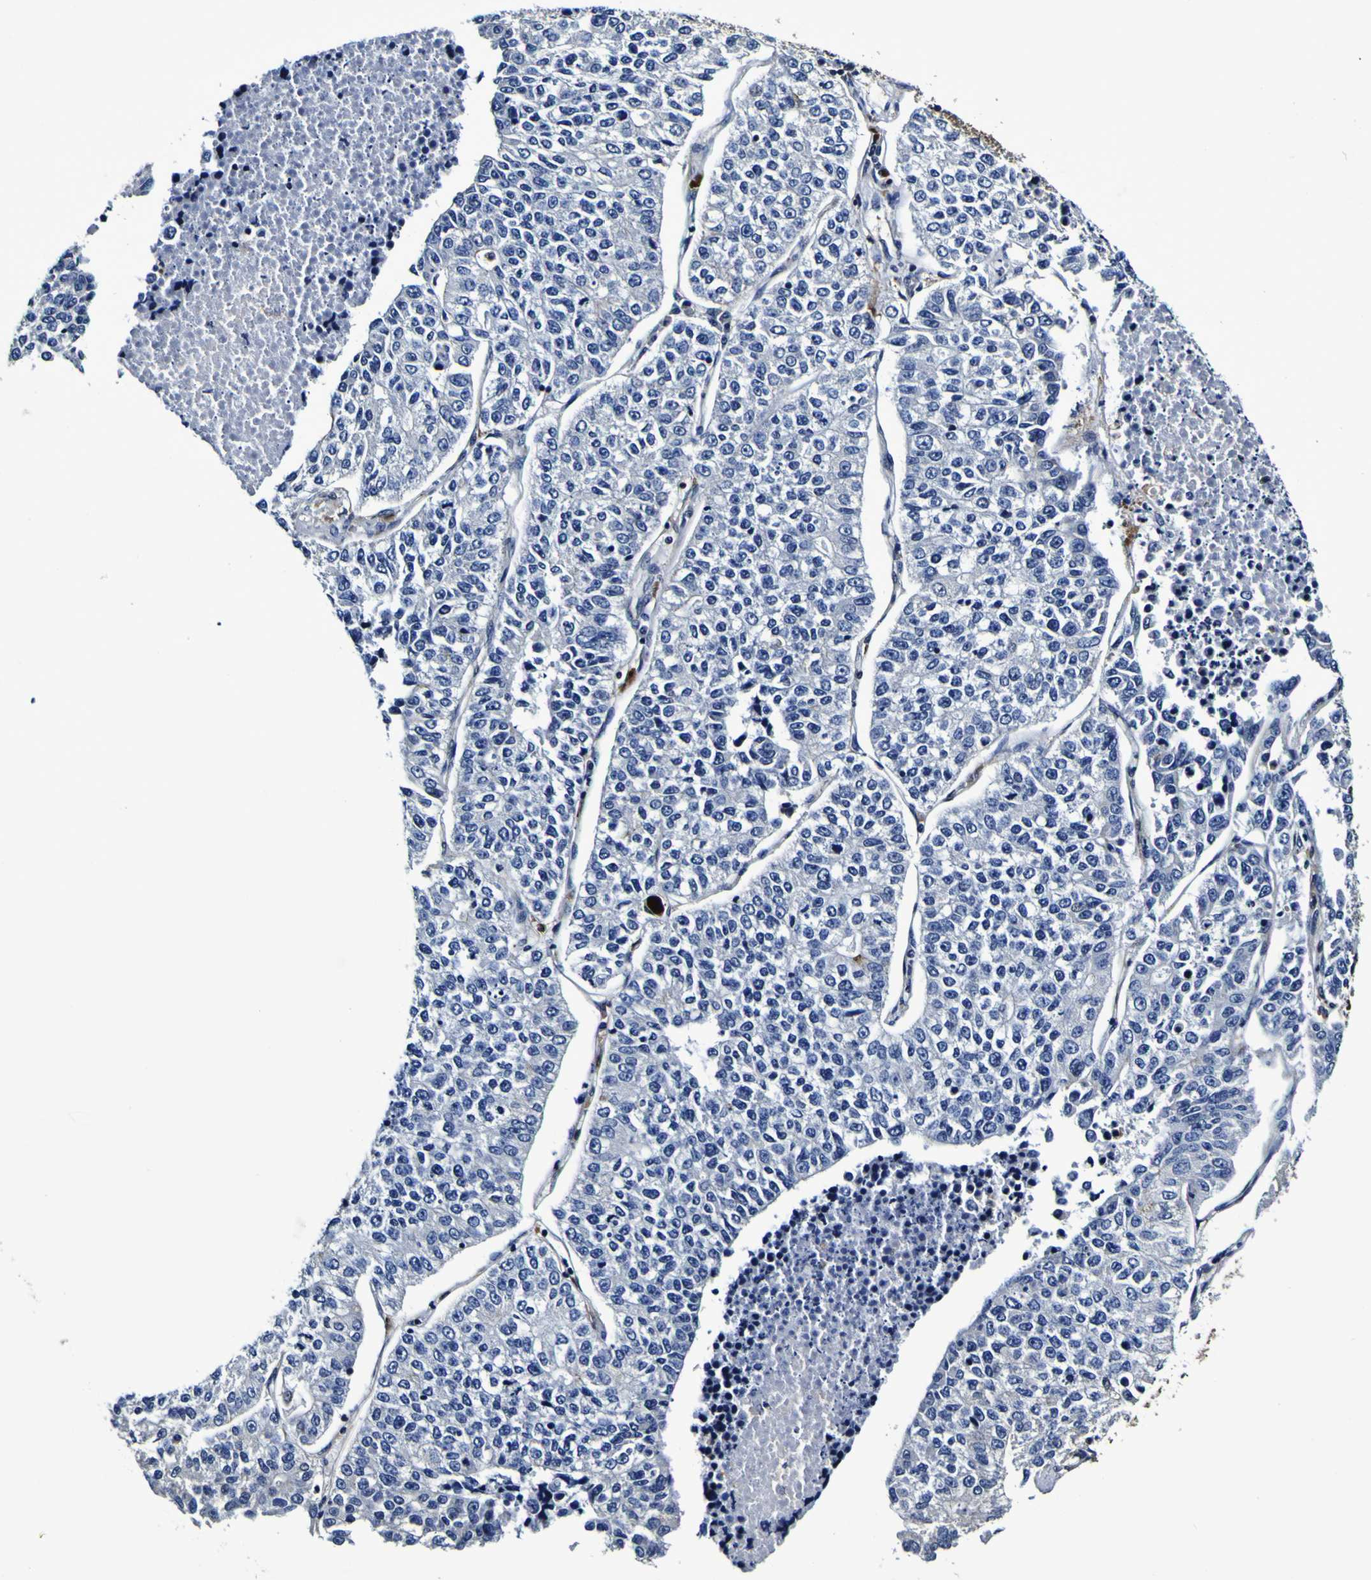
{"staining": {"intensity": "negative", "quantity": "none", "location": "none"}, "tissue": "lung cancer", "cell_type": "Tumor cells", "image_type": "cancer", "snomed": [{"axis": "morphology", "description": "Adenocarcinoma, NOS"}, {"axis": "topography", "description": "Lung"}], "caption": "Immunohistochemistry histopathology image of neoplastic tissue: adenocarcinoma (lung) stained with DAB (3,3'-diaminobenzidine) reveals no significant protein expression in tumor cells.", "gene": "GPX1", "patient": {"sex": "male", "age": 49}}